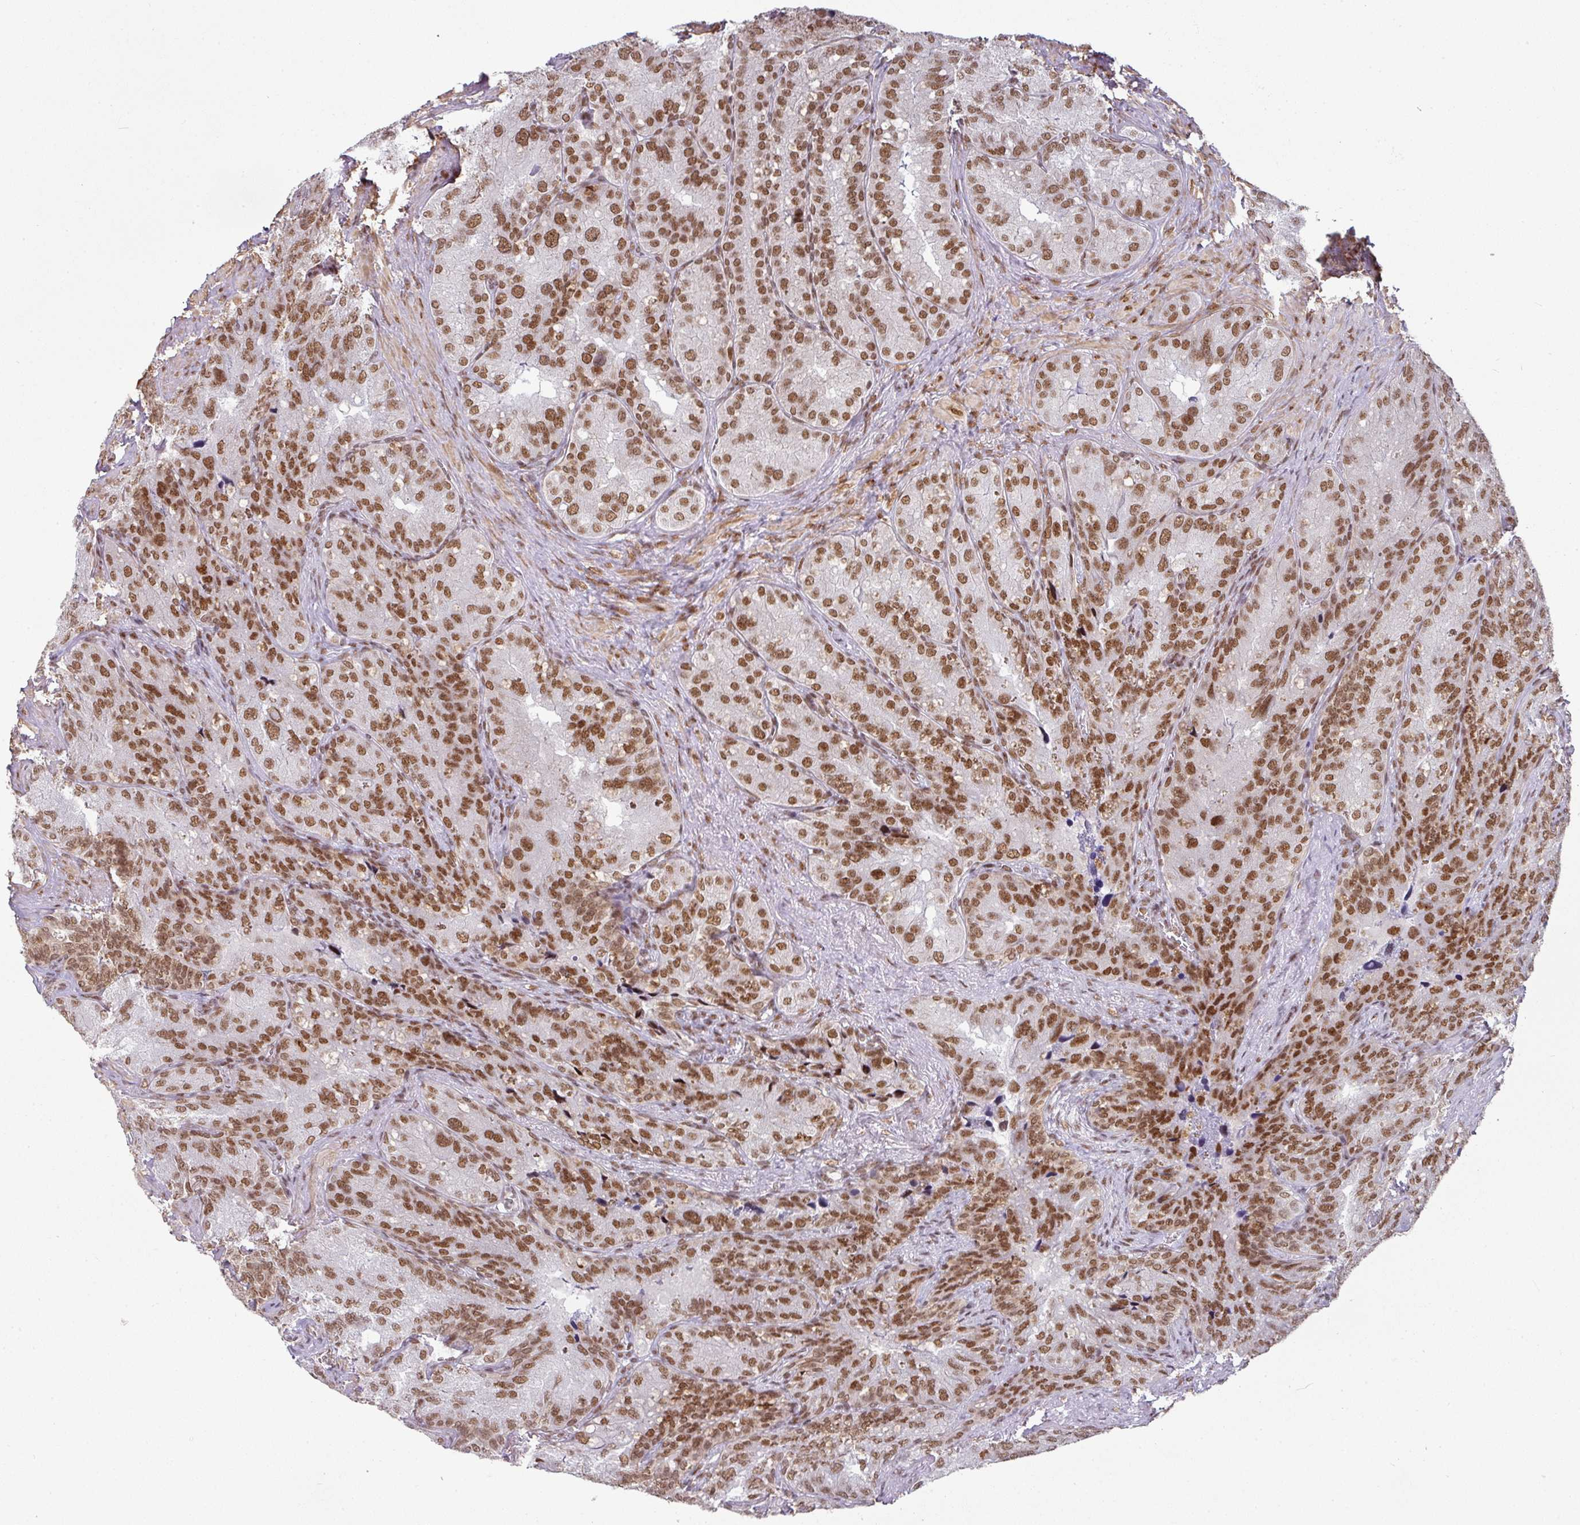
{"staining": {"intensity": "moderate", "quantity": ">75%", "location": "nuclear"}, "tissue": "seminal vesicle", "cell_type": "Glandular cells", "image_type": "normal", "snomed": [{"axis": "morphology", "description": "Normal tissue, NOS"}, {"axis": "topography", "description": "Seminal veicle"}], "caption": "IHC image of unremarkable seminal vesicle: human seminal vesicle stained using immunohistochemistry demonstrates medium levels of moderate protein expression localized specifically in the nuclear of glandular cells, appearing as a nuclear brown color.", "gene": "NCOA5", "patient": {"sex": "male", "age": 69}}